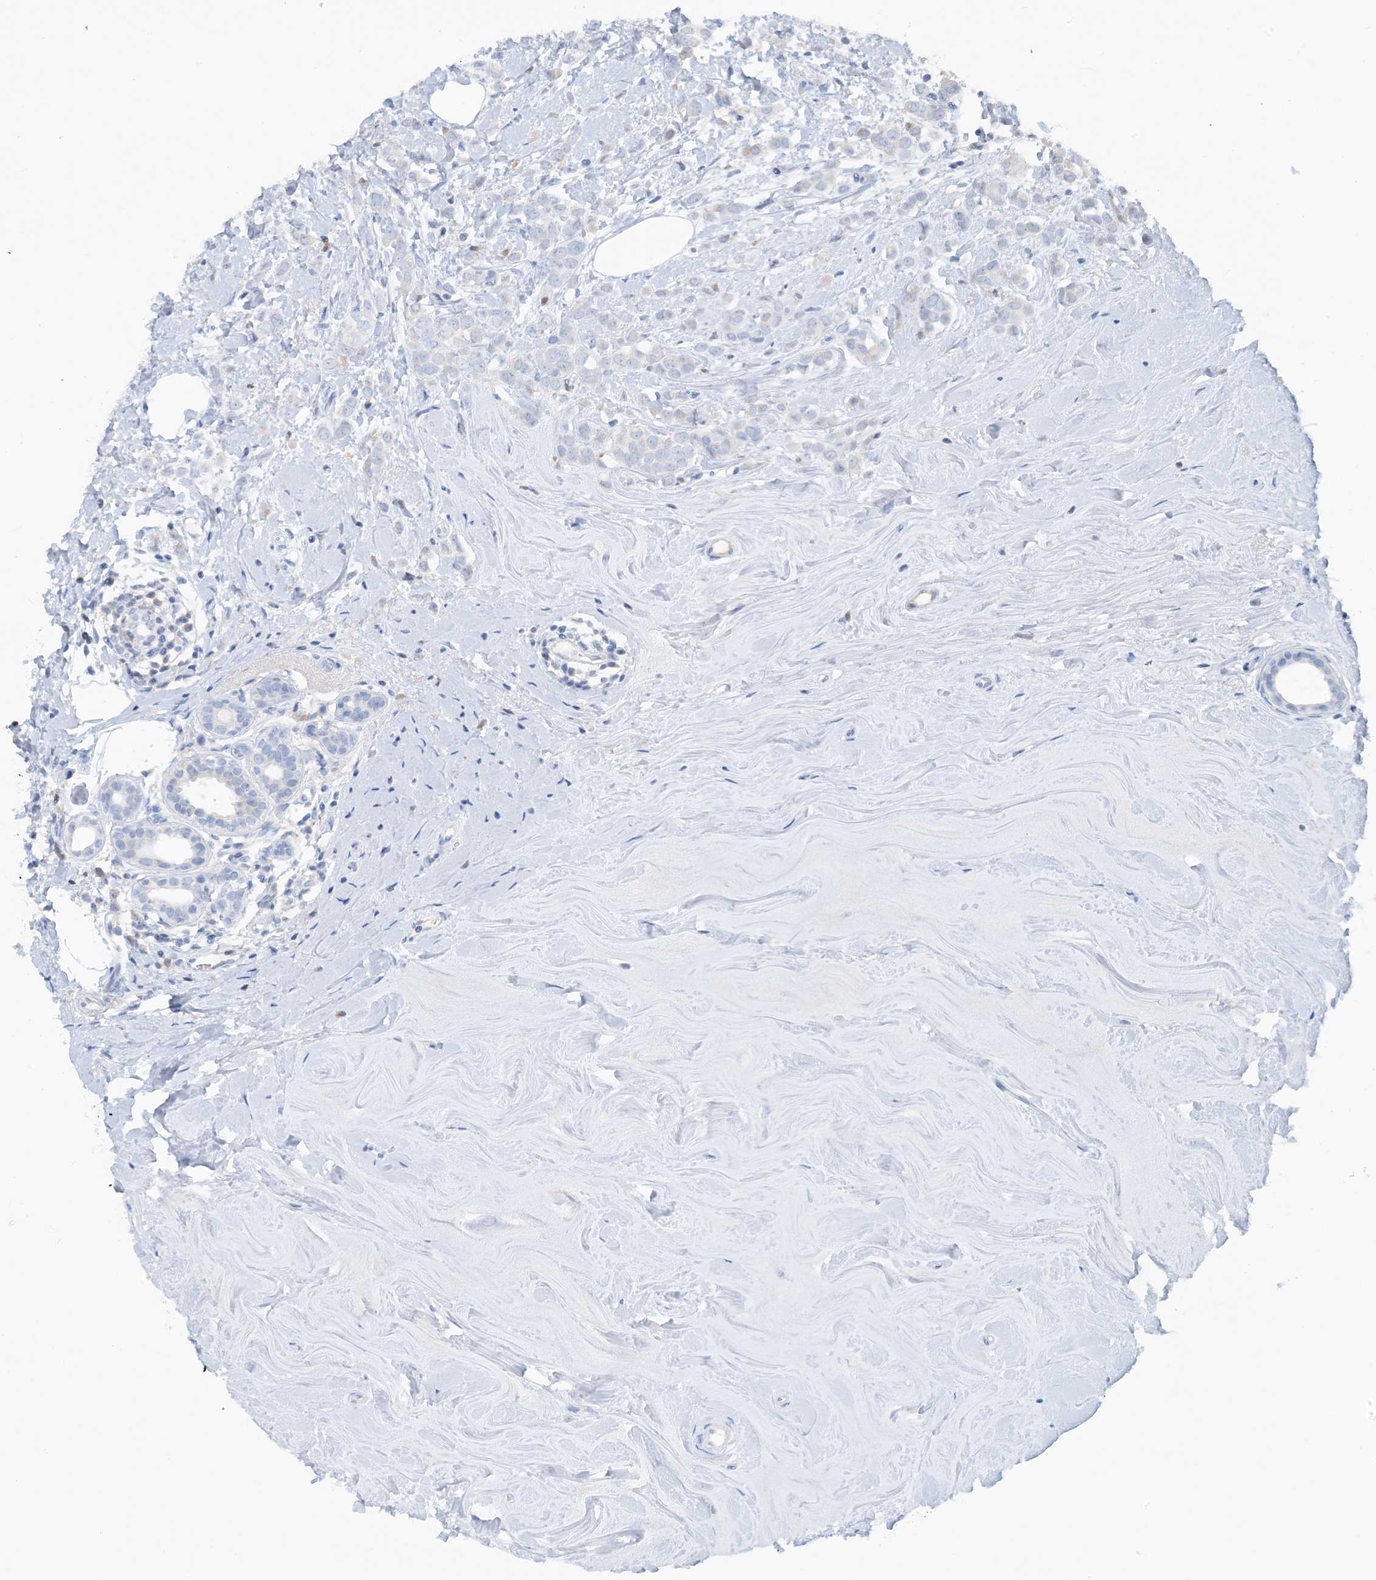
{"staining": {"intensity": "negative", "quantity": "none", "location": "none"}, "tissue": "breast cancer", "cell_type": "Tumor cells", "image_type": "cancer", "snomed": [{"axis": "morphology", "description": "Lobular carcinoma"}, {"axis": "topography", "description": "Breast"}], "caption": "A histopathology image of breast cancer (lobular carcinoma) stained for a protein exhibits no brown staining in tumor cells.", "gene": "CTRL", "patient": {"sex": "female", "age": 47}}